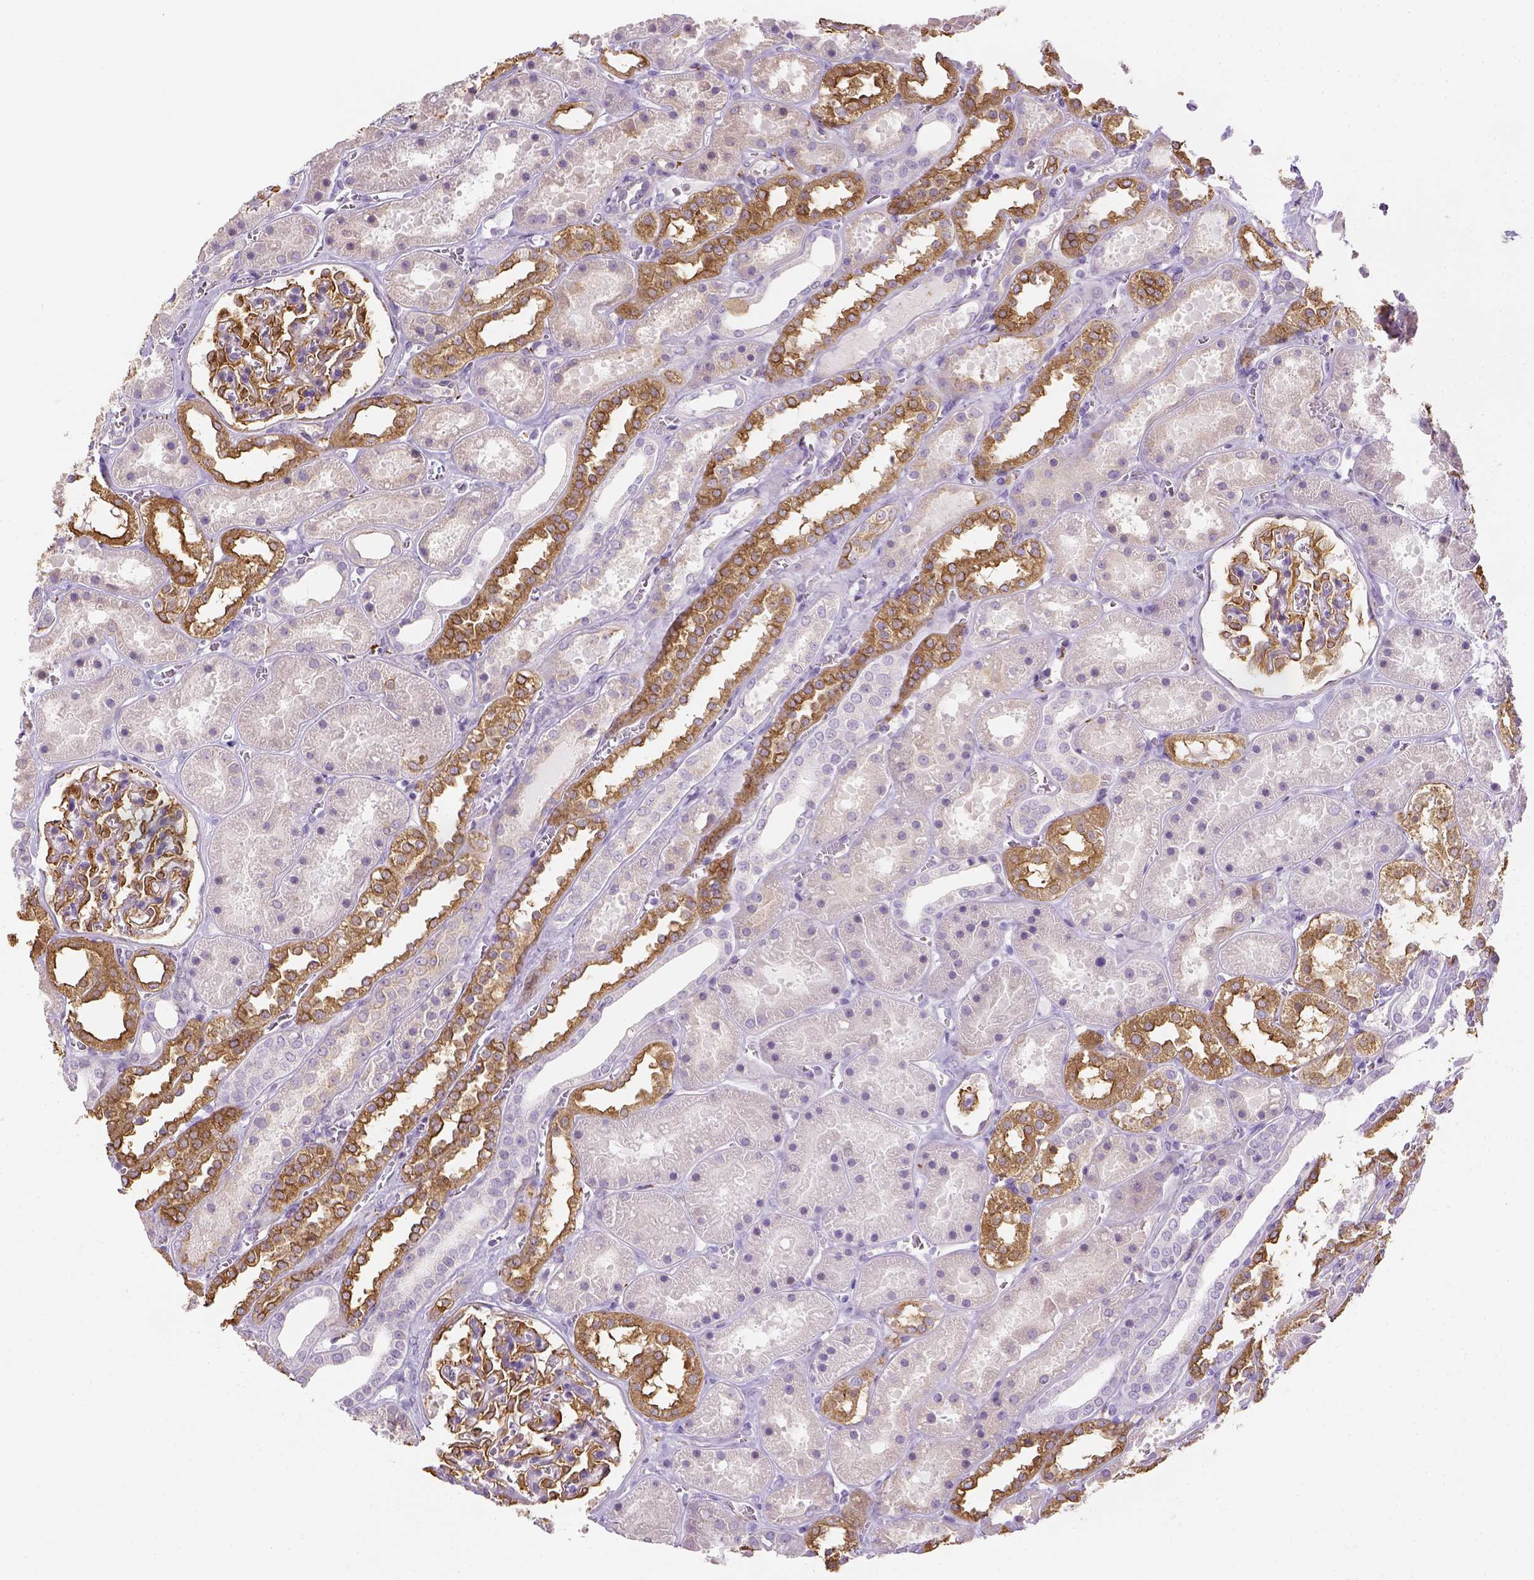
{"staining": {"intensity": "strong", "quantity": ">75%", "location": "cytoplasmic/membranous"}, "tissue": "kidney", "cell_type": "Cells in glomeruli", "image_type": "normal", "snomed": [{"axis": "morphology", "description": "Normal tissue, NOS"}, {"axis": "topography", "description": "Kidney"}], "caption": "Benign kidney reveals strong cytoplasmic/membranous staining in about >75% of cells in glomeruli, visualized by immunohistochemistry.", "gene": "CACNB1", "patient": {"sex": "female", "age": 41}}